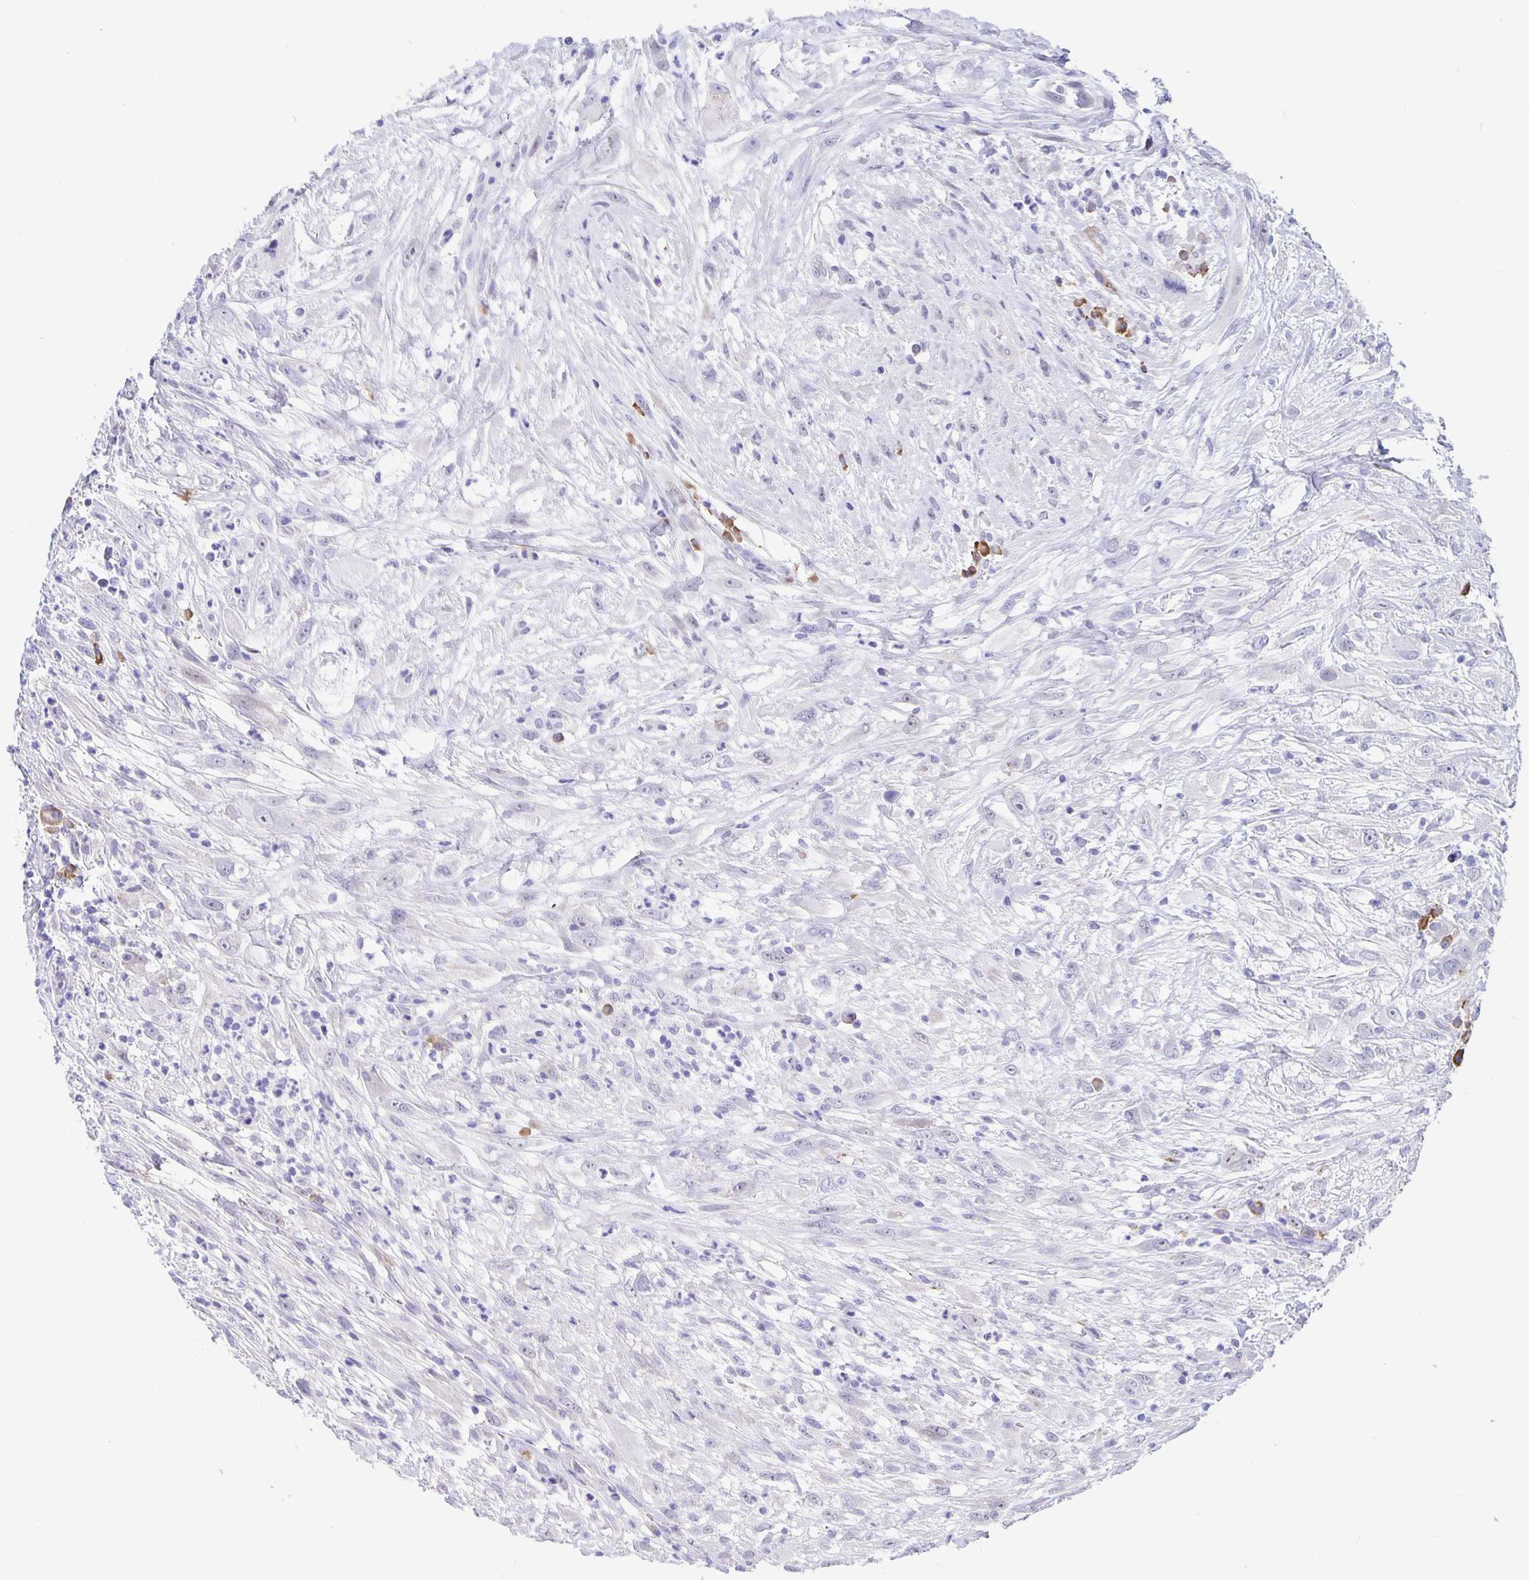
{"staining": {"intensity": "negative", "quantity": "none", "location": "none"}, "tissue": "head and neck cancer", "cell_type": "Tumor cells", "image_type": "cancer", "snomed": [{"axis": "morphology", "description": "Squamous cell carcinoma, NOS"}, {"axis": "topography", "description": "Head-Neck"}], "caption": "The immunohistochemistry image has no significant positivity in tumor cells of head and neck cancer tissue. (Brightfield microscopy of DAB IHC at high magnification).", "gene": "ERMN", "patient": {"sex": "male", "age": 65}}